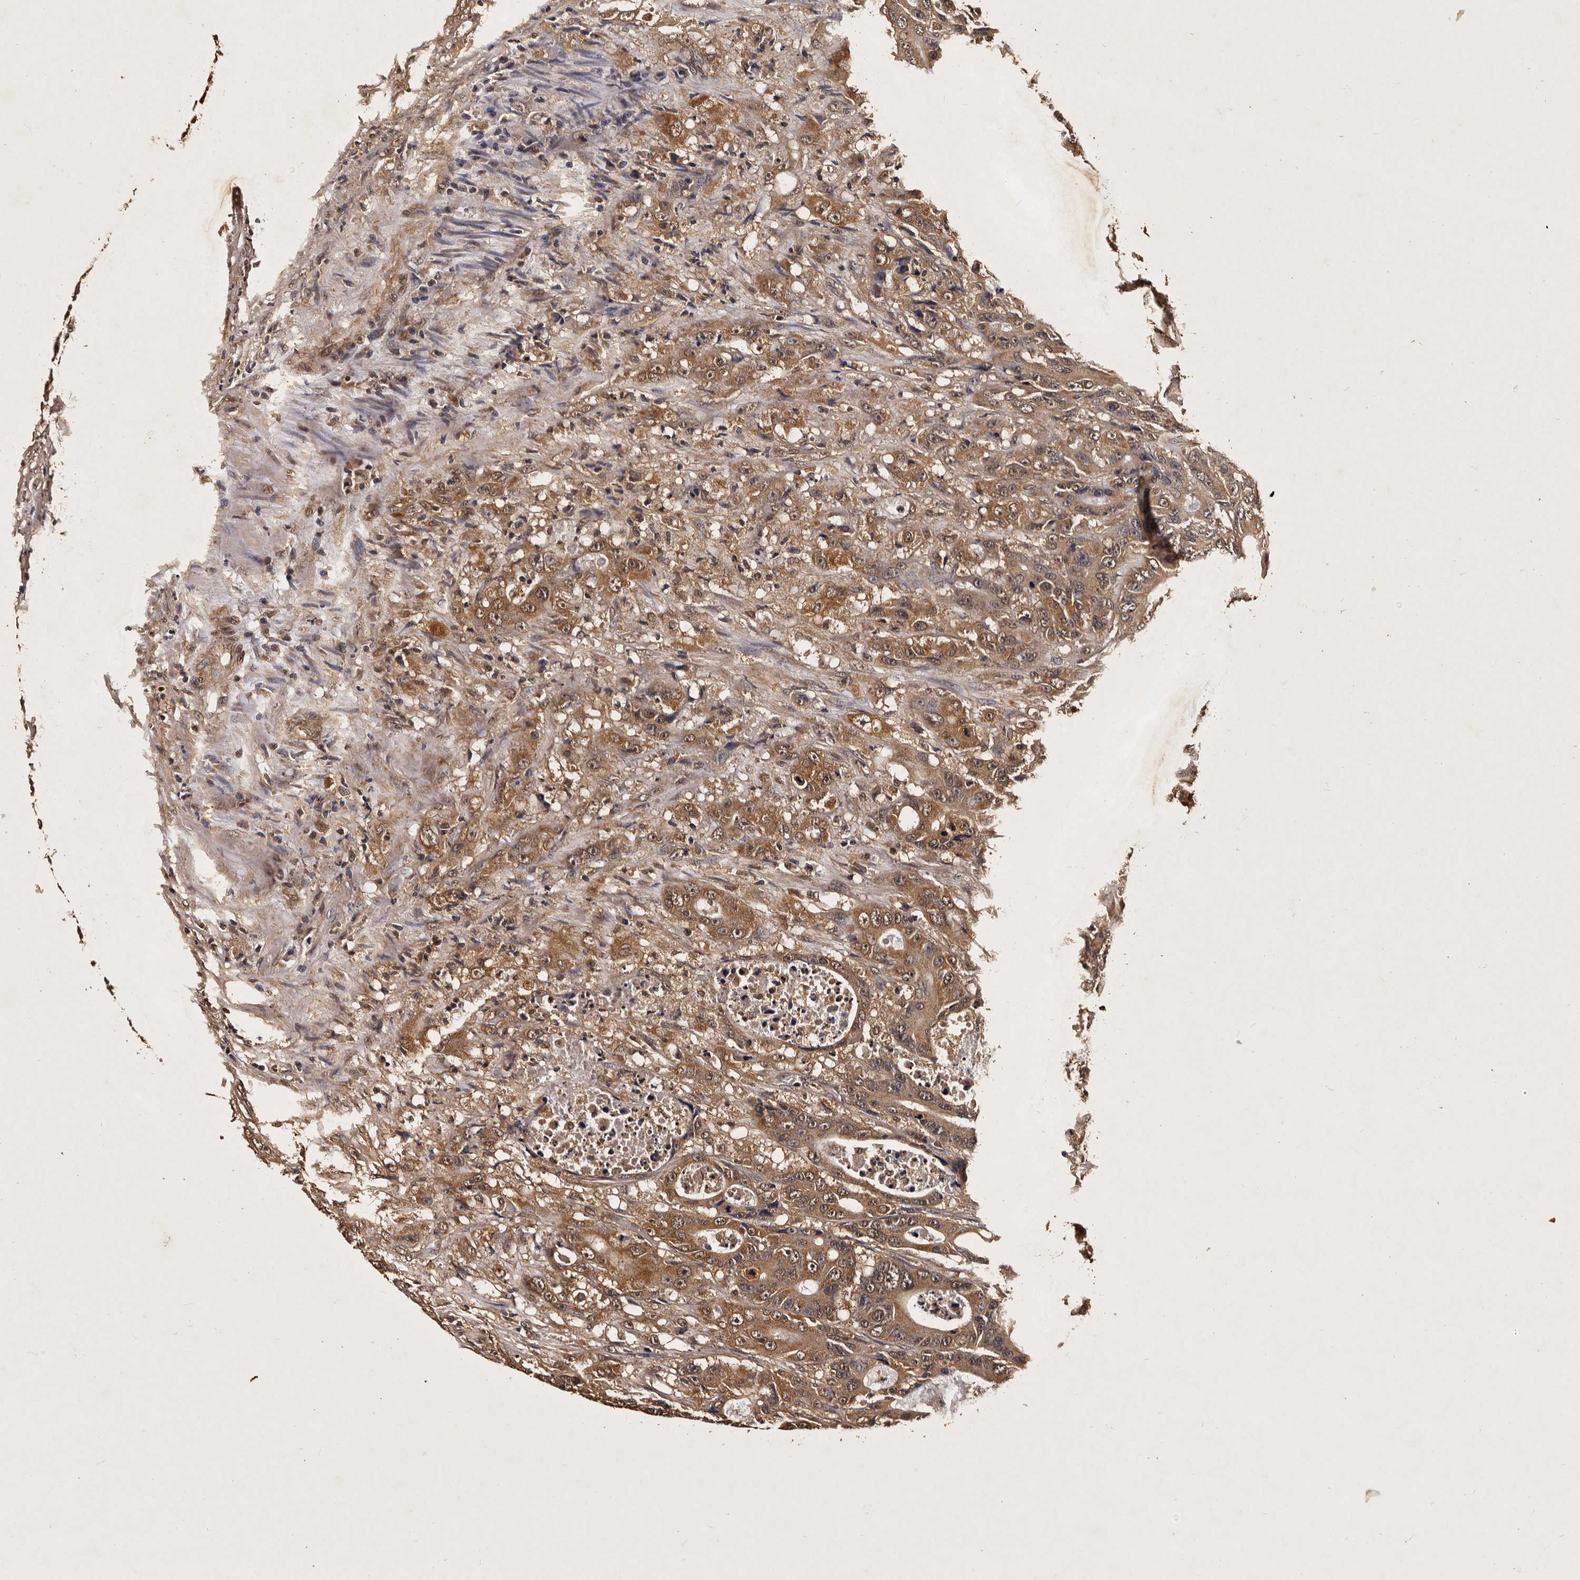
{"staining": {"intensity": "moderate", "quantity": "25%-75%", "location": "cytoplasmic/membranous,nuclear"}, "tissue": "colorectal cancer", "cell_type": "Tumor cells", "image_type": "cancer", "snomed": [{"axis": "morphology", "description": "Adenocarcinoma, NOS"}, {"axis": "topography", "description": "Colon"}], "caption": "Tumor cells reveal medium levels of moderate cytoplasmic/membranous and nuclear staining in approximately 25%-75% of cells in human colorectal adenocarcinoma.", "gene": "PARS2", "patient": {"sex": "male", "age": 83}}